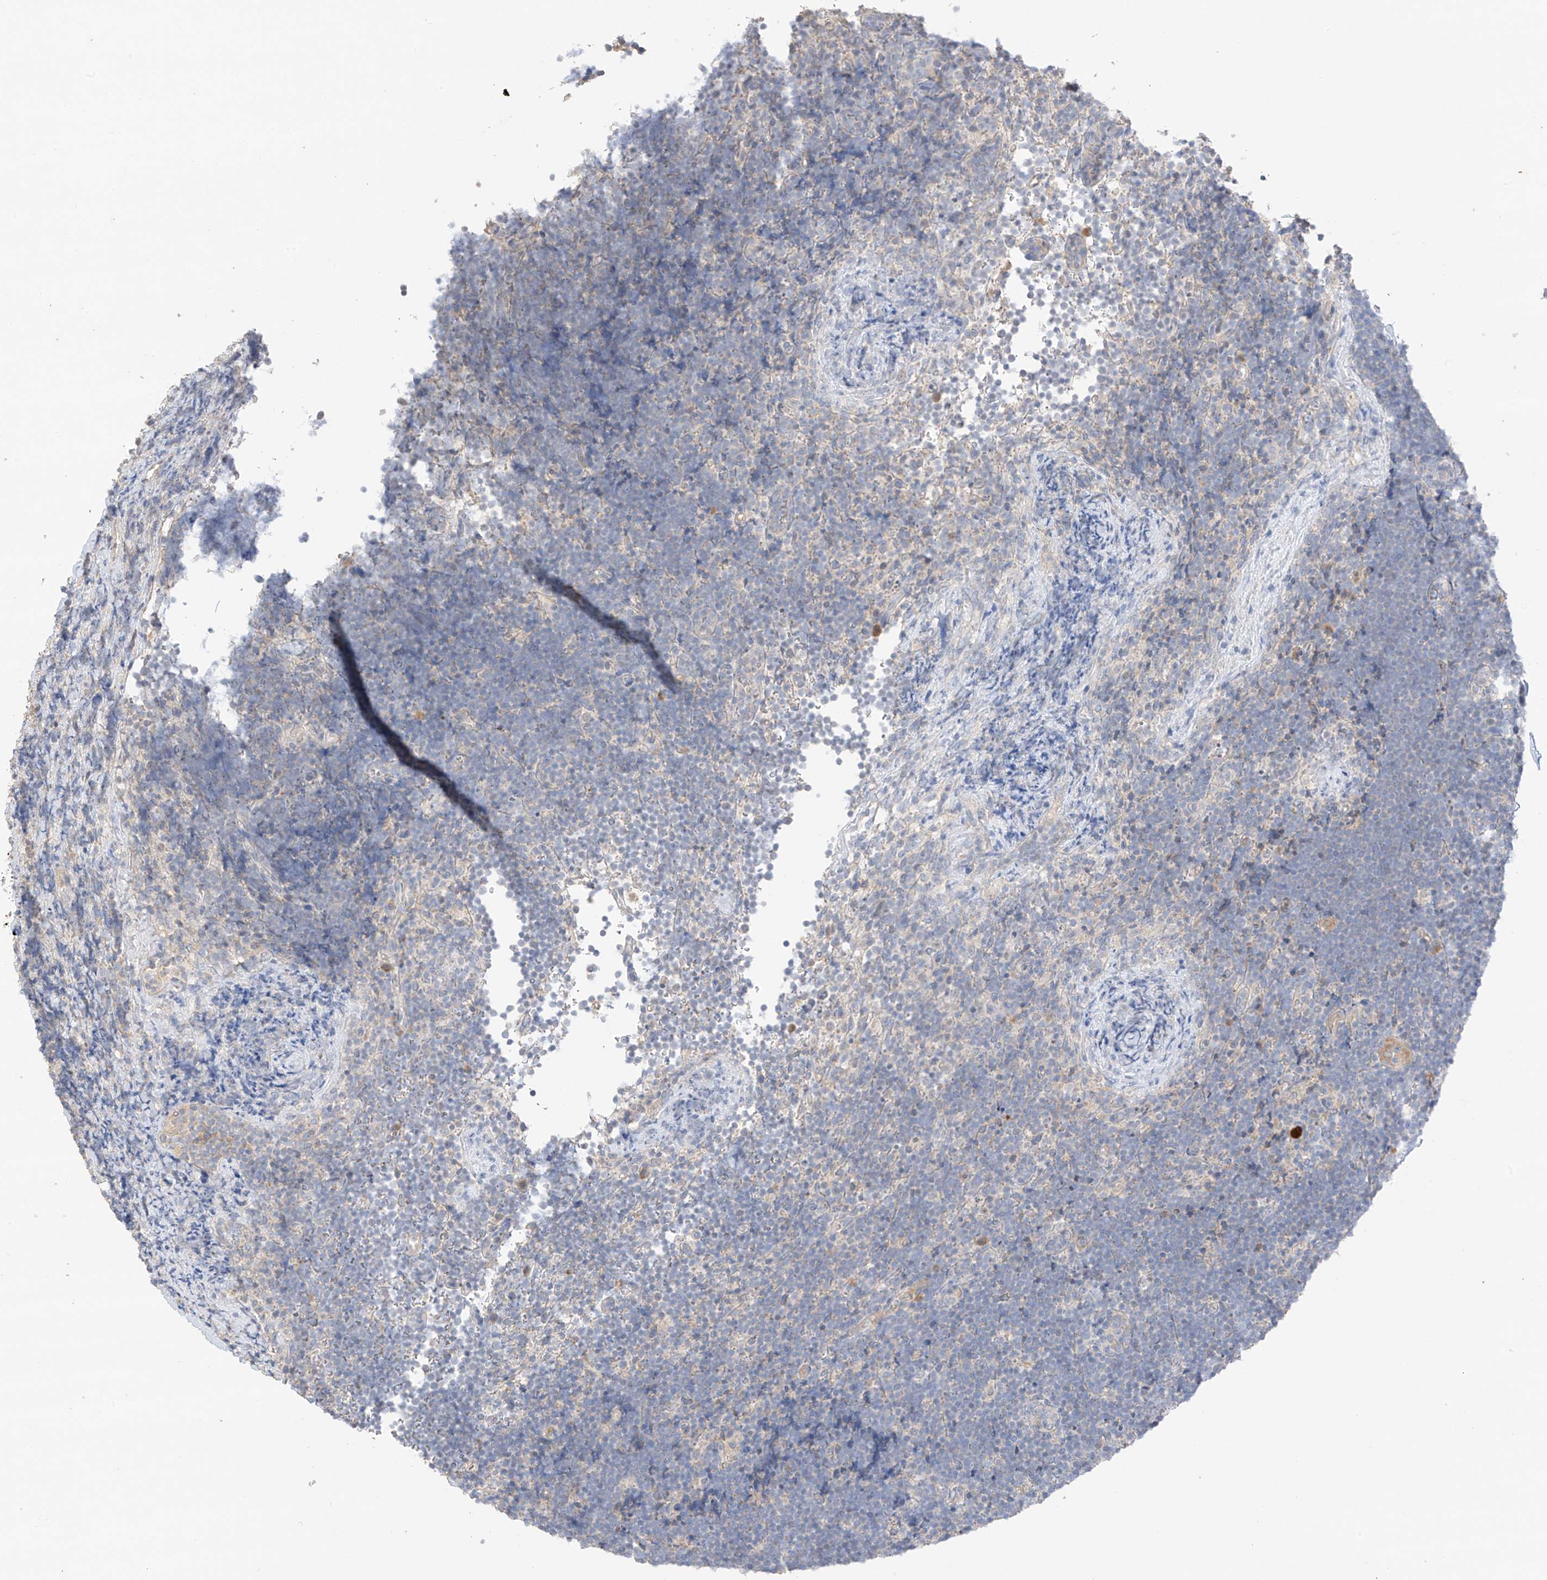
{"staining": {"intensity": "negative", "quantity": "none", "location": "none"}, "tissue": "lymphoma", "cell_type": "Tumor cells", "image_type": "cancer", "snomed": [{"axis": "morphology", "description": "Malignant lymphoma, non-Hodgkin's type, High grade"}, {"axis": "topography", "description": "Lymph node"}], "caption": "Immunohistochemical staining of high-grade malignant lymphoma, non-Hodgkin's type displays no significant staining in tumor cells.", "gene": "CAPN13", "patient": {"sex": "male", "age": 13}}